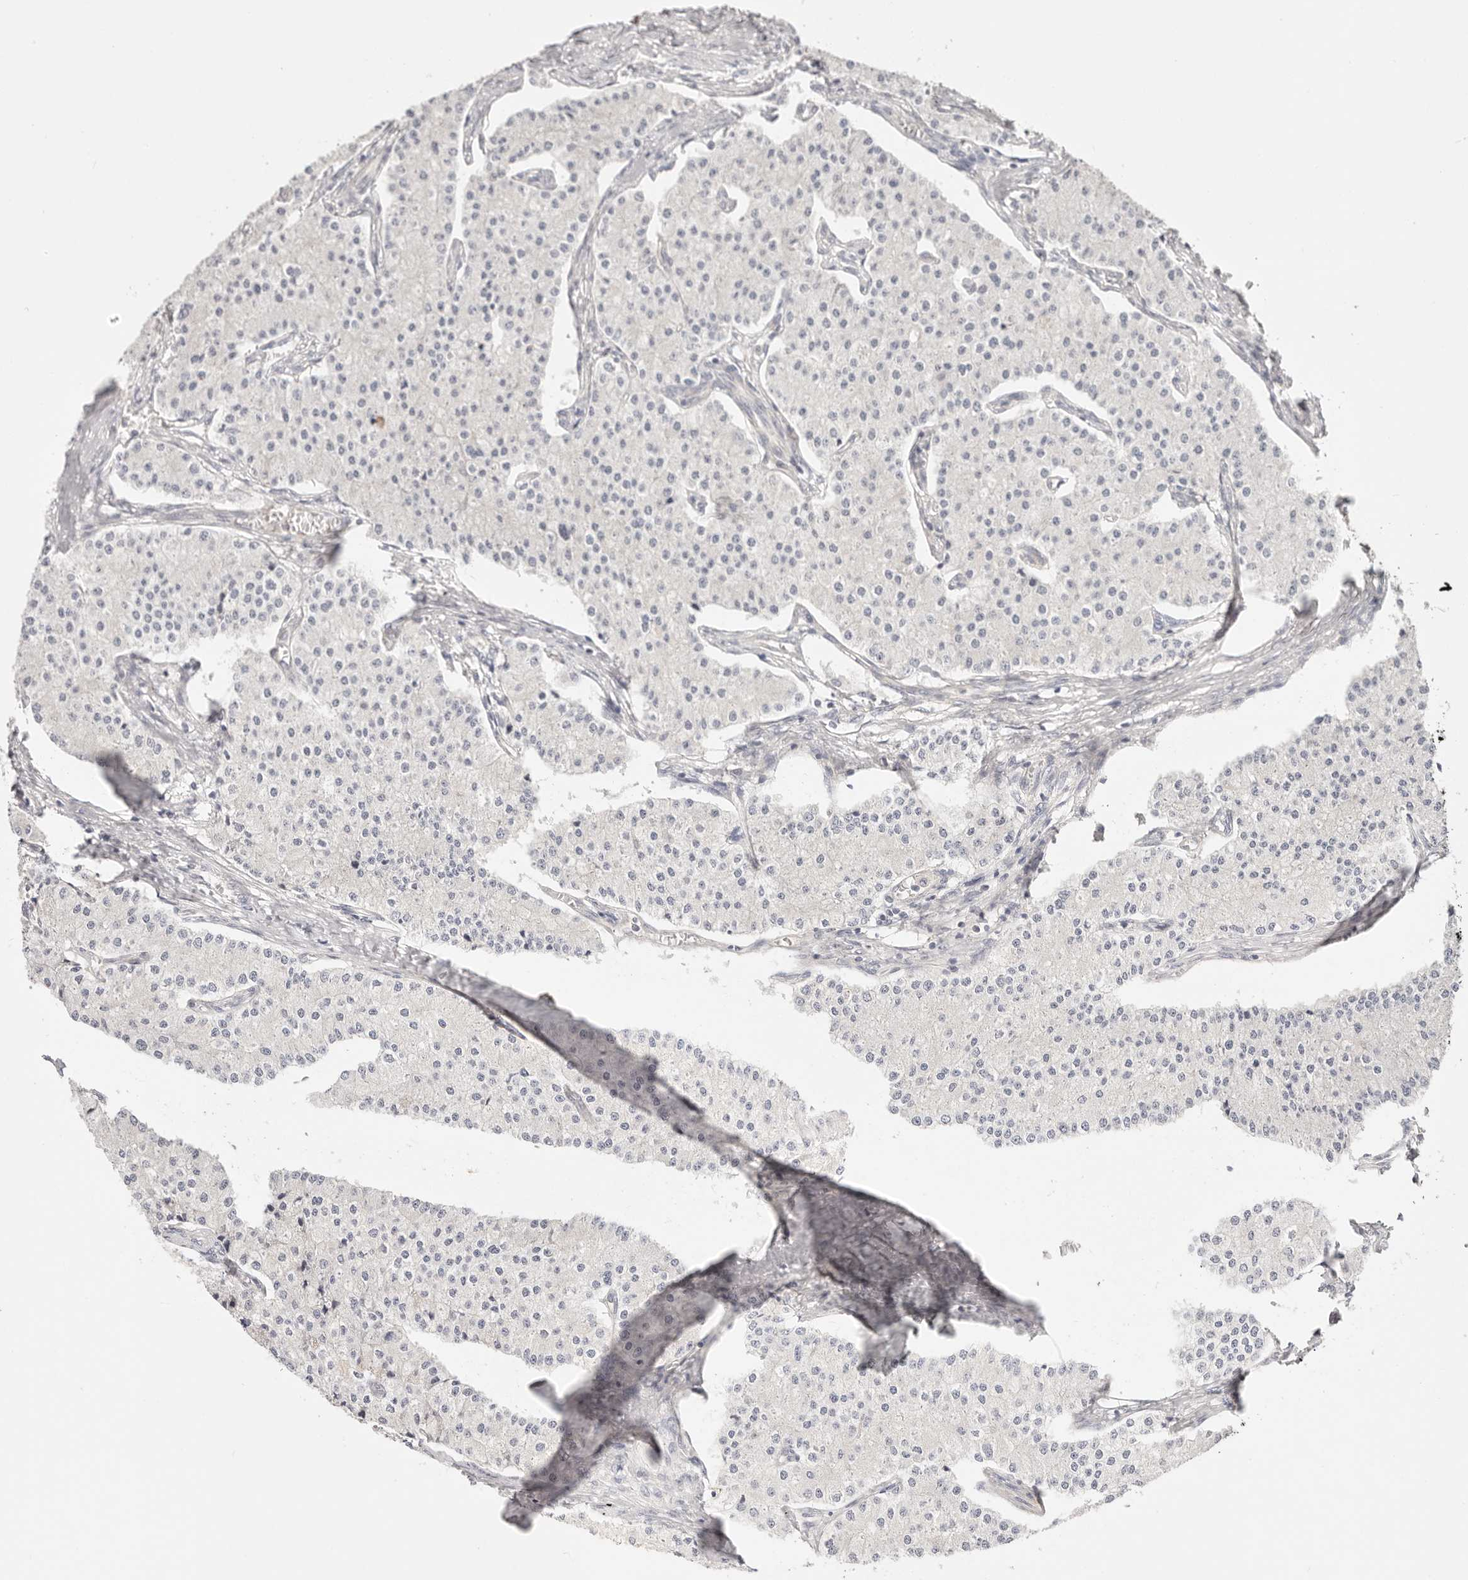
{"staining": {"intensity": "negative", "quantity": "none", "location": "none"}, "tissue": "carcinoid", "cell_type": "Tumor cells", "image_type": "cancer", "snomed": [{"axis": "morphology", "description": "Carcinoid, malignant, NOS"}, {"axis": "topography", "description": "Colon"}], "caption": "The micrograph shows no significant staining in tumor cells of malignant carcinoid.", "gene": "KCMF1", "patient": {"sex": "female", "age": 52}}